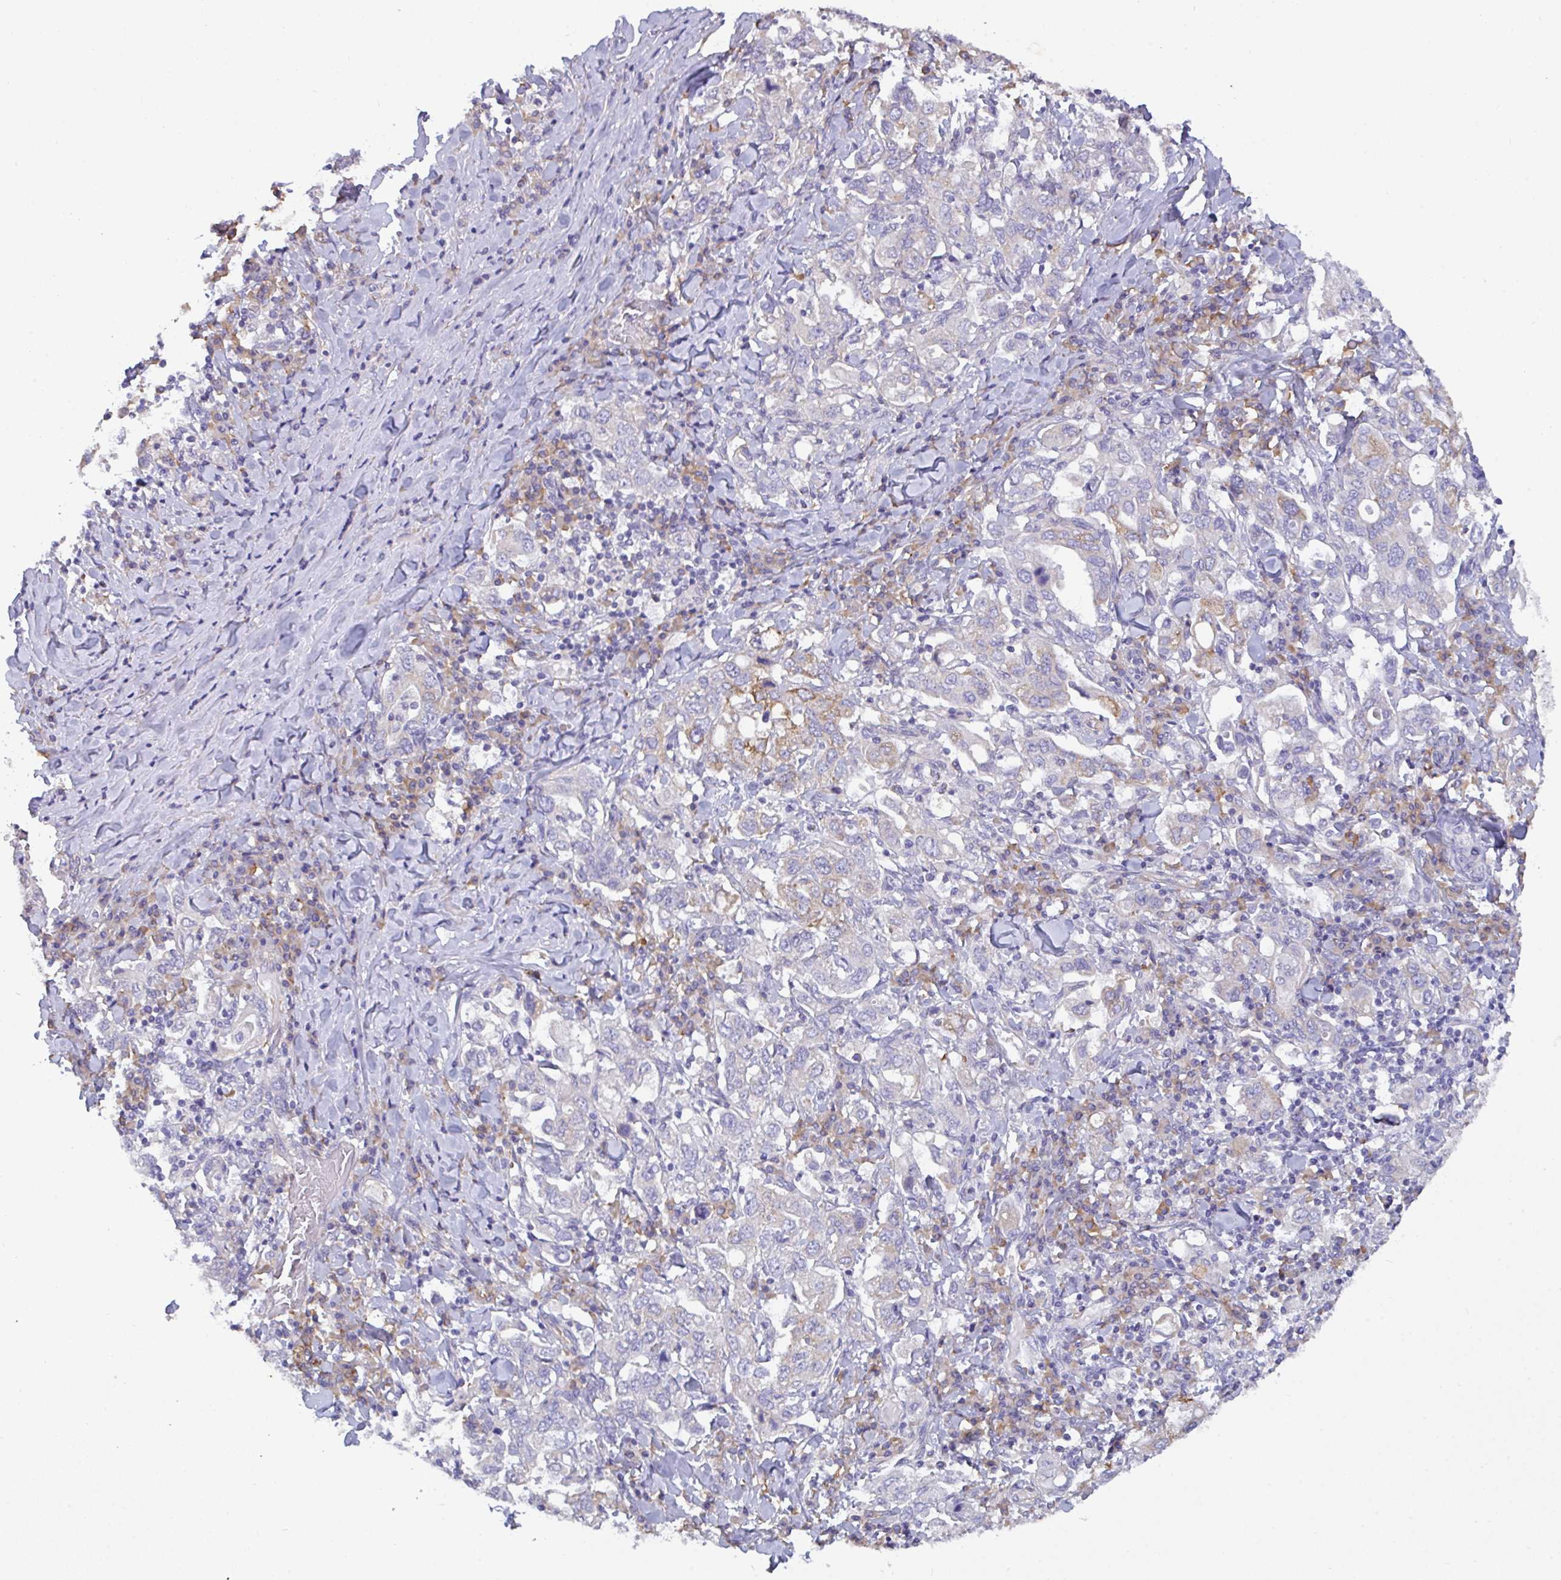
{"staining": {"intensity": "weak", "quantity": "<25%", "location": "cytoplasmic/membranous"}, "tissue": "stomach cancer", "cell_type": "Tumor cells", "image_type": "cancer", "snomed": [{"axis": "morphology", "description": "Adenocarcinoma, NOS"}, {"axis": "topography", "description": "Stomach, upper"}], "caption": "Stomach cancer (adenocarcinoma) stained for a protein using immunohistochemistry shows no positivity tumor cells.", "gene": "SLC66A1", "patient": {"sex": "male", "age": 62}}